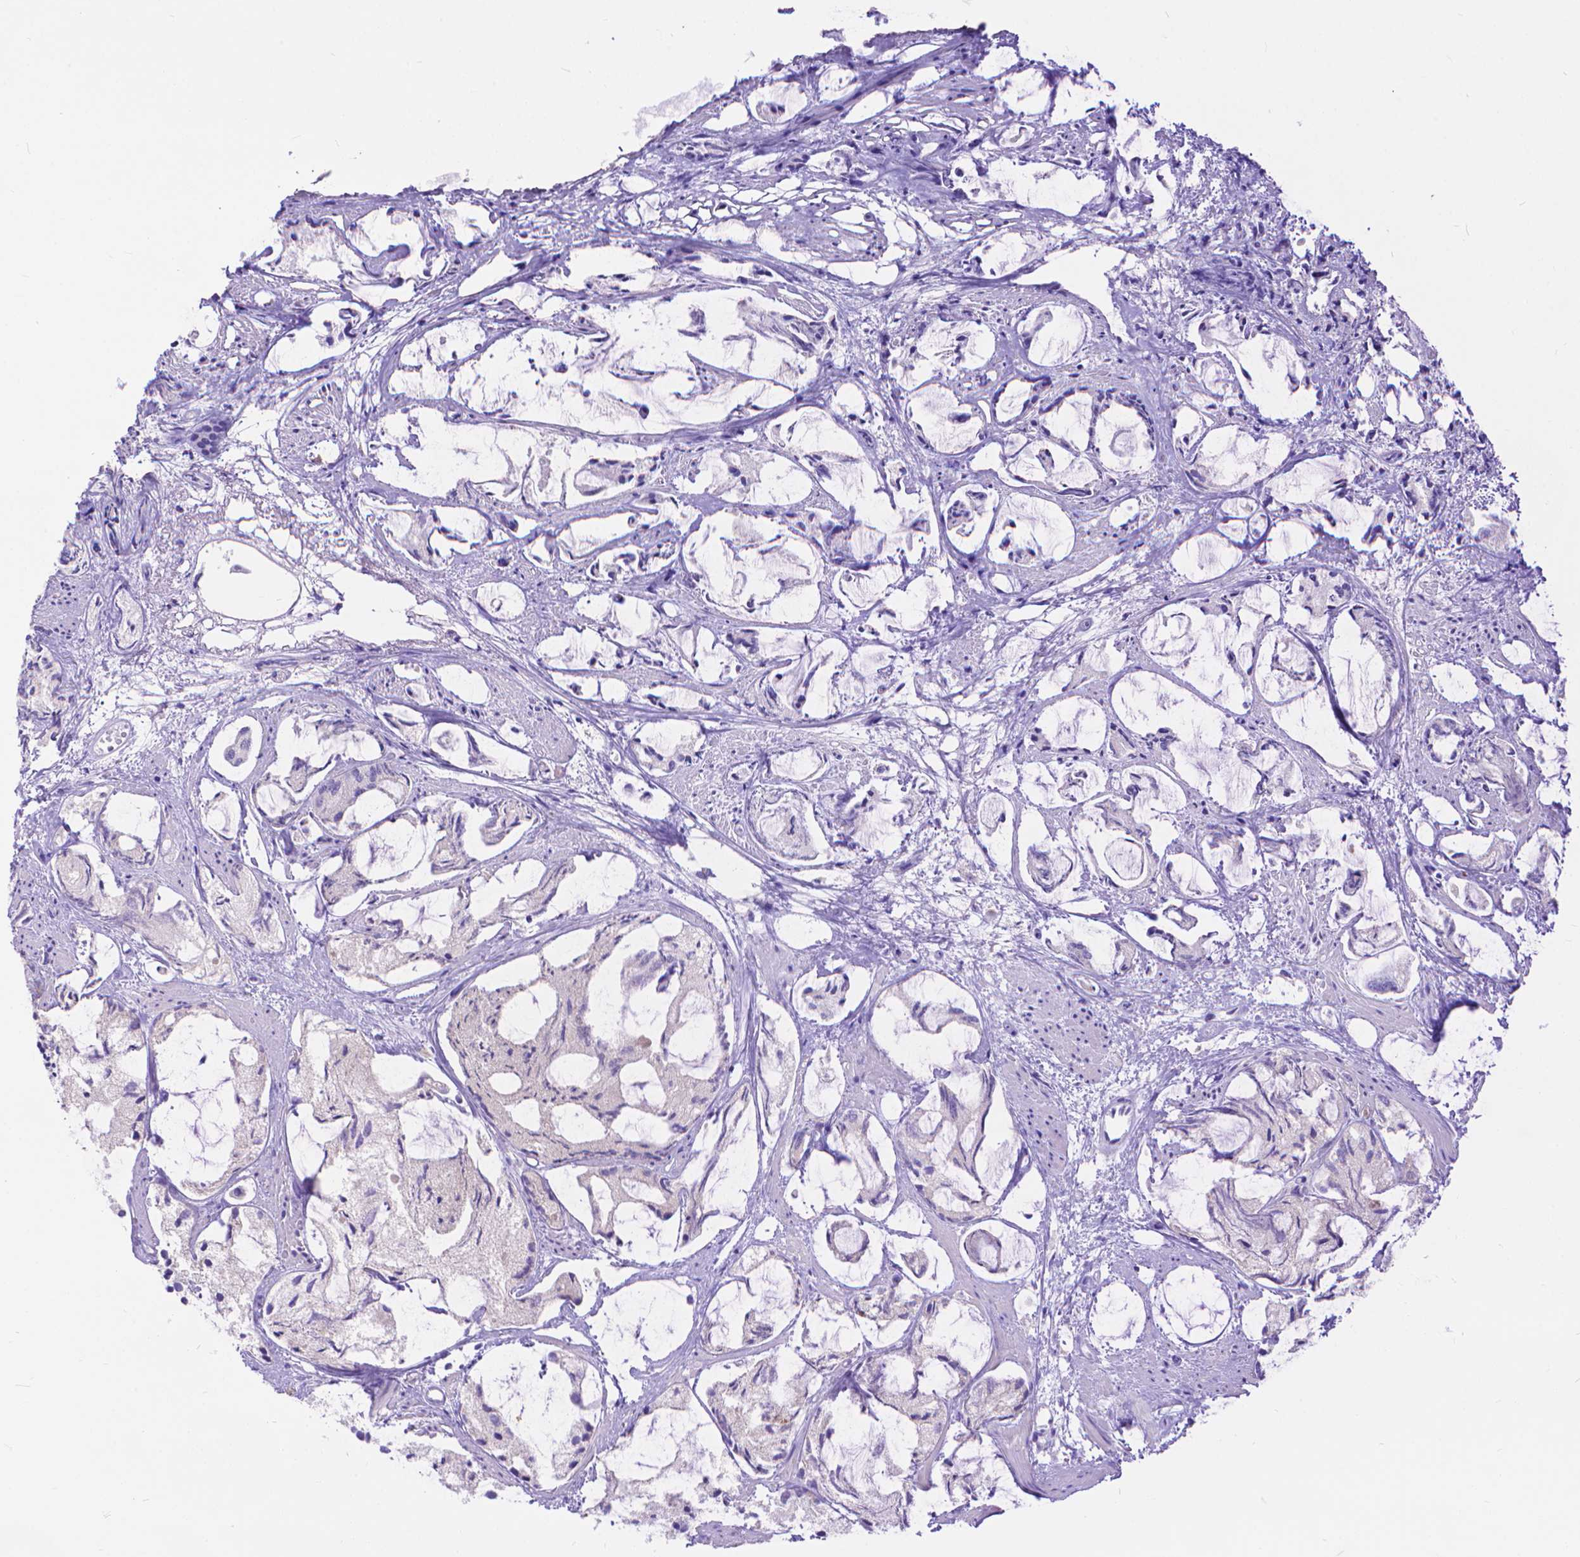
{"staining": {"intensity": "negative", "quantity": "none", "location": "none"}, "tissue": "prostate cancer", "cell_type": "Tumor cells", "image_type": "cancer", "snomed": [{"axis": "morphology", "description": "Adenocarcinoma, High grade"}, {"axis": "topography", "description": "Prostate"}], "caption": "Immunohistochemistry (IHC) image of prostate adenocarcinoma (high-grade) stained for a protein (brown), which displays no staining in tumor cells.", "gene": "DHRS2", "patient": {"sex": "male", "age": 85}}